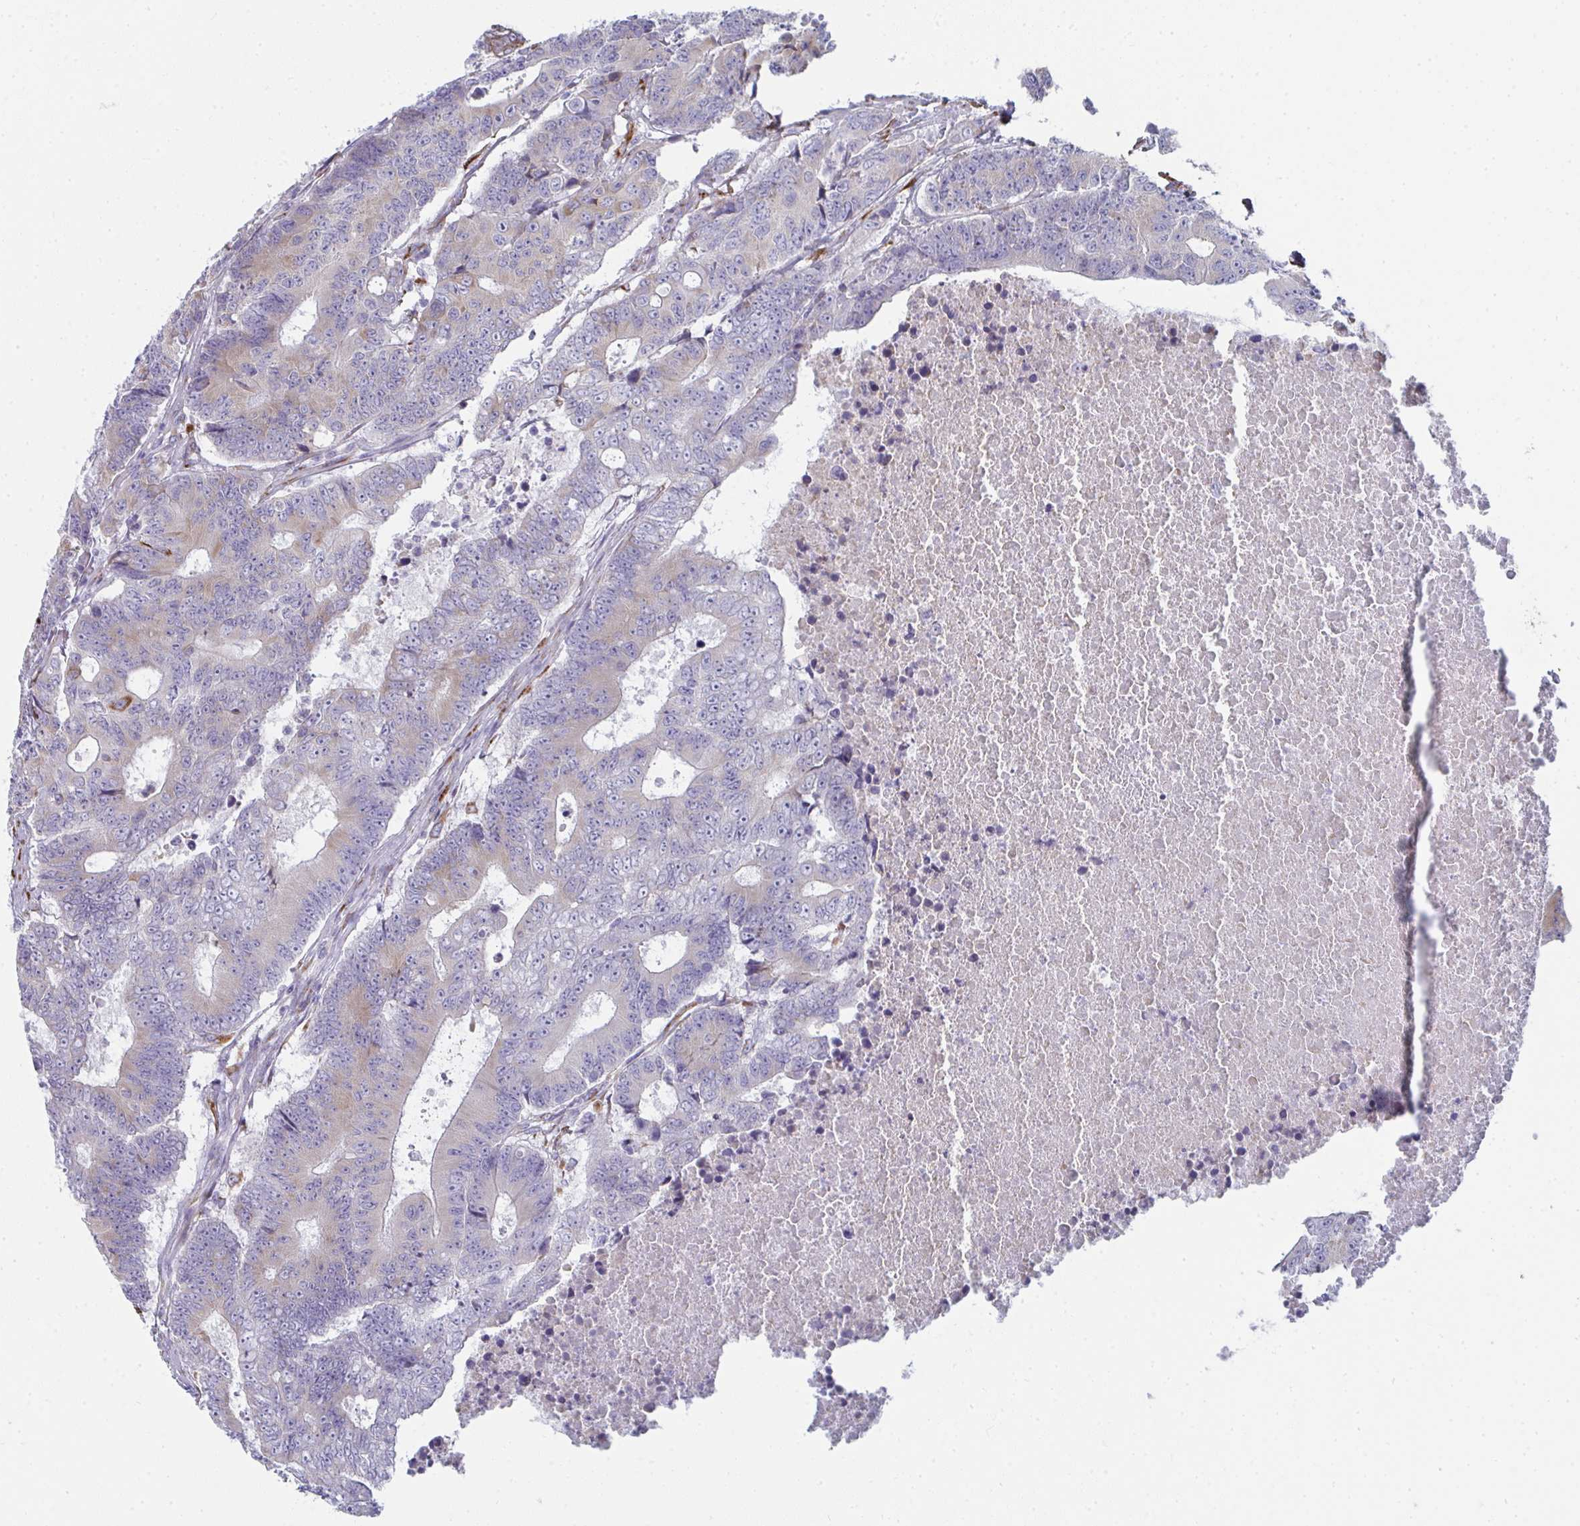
{"staining": {"intensity": "weak", "quantity": "25%-75%", "location": "cytoplasmic/membranous"}, "tissue": "colorectal cancer", "cell_type": "Tumor cells", "image_type": "cancer", "snomed": [{"axis": "morphology", "description": "Adenocarcinoma, NOS"}, {"axis": "topography", "description": "Colon"}], "caption": "Protein staining demonstrates weak cytoplasmic/membranous expression in about 25%-75% of tumor cells in colorectal adenocarcinoma. The staining was performed using DAB, with brown indicating positive protein expression. Nuclei are stained blue with hematoxylin.", "gene": "SHROOM1", "patient": {"sex": "female", "age": 48}}